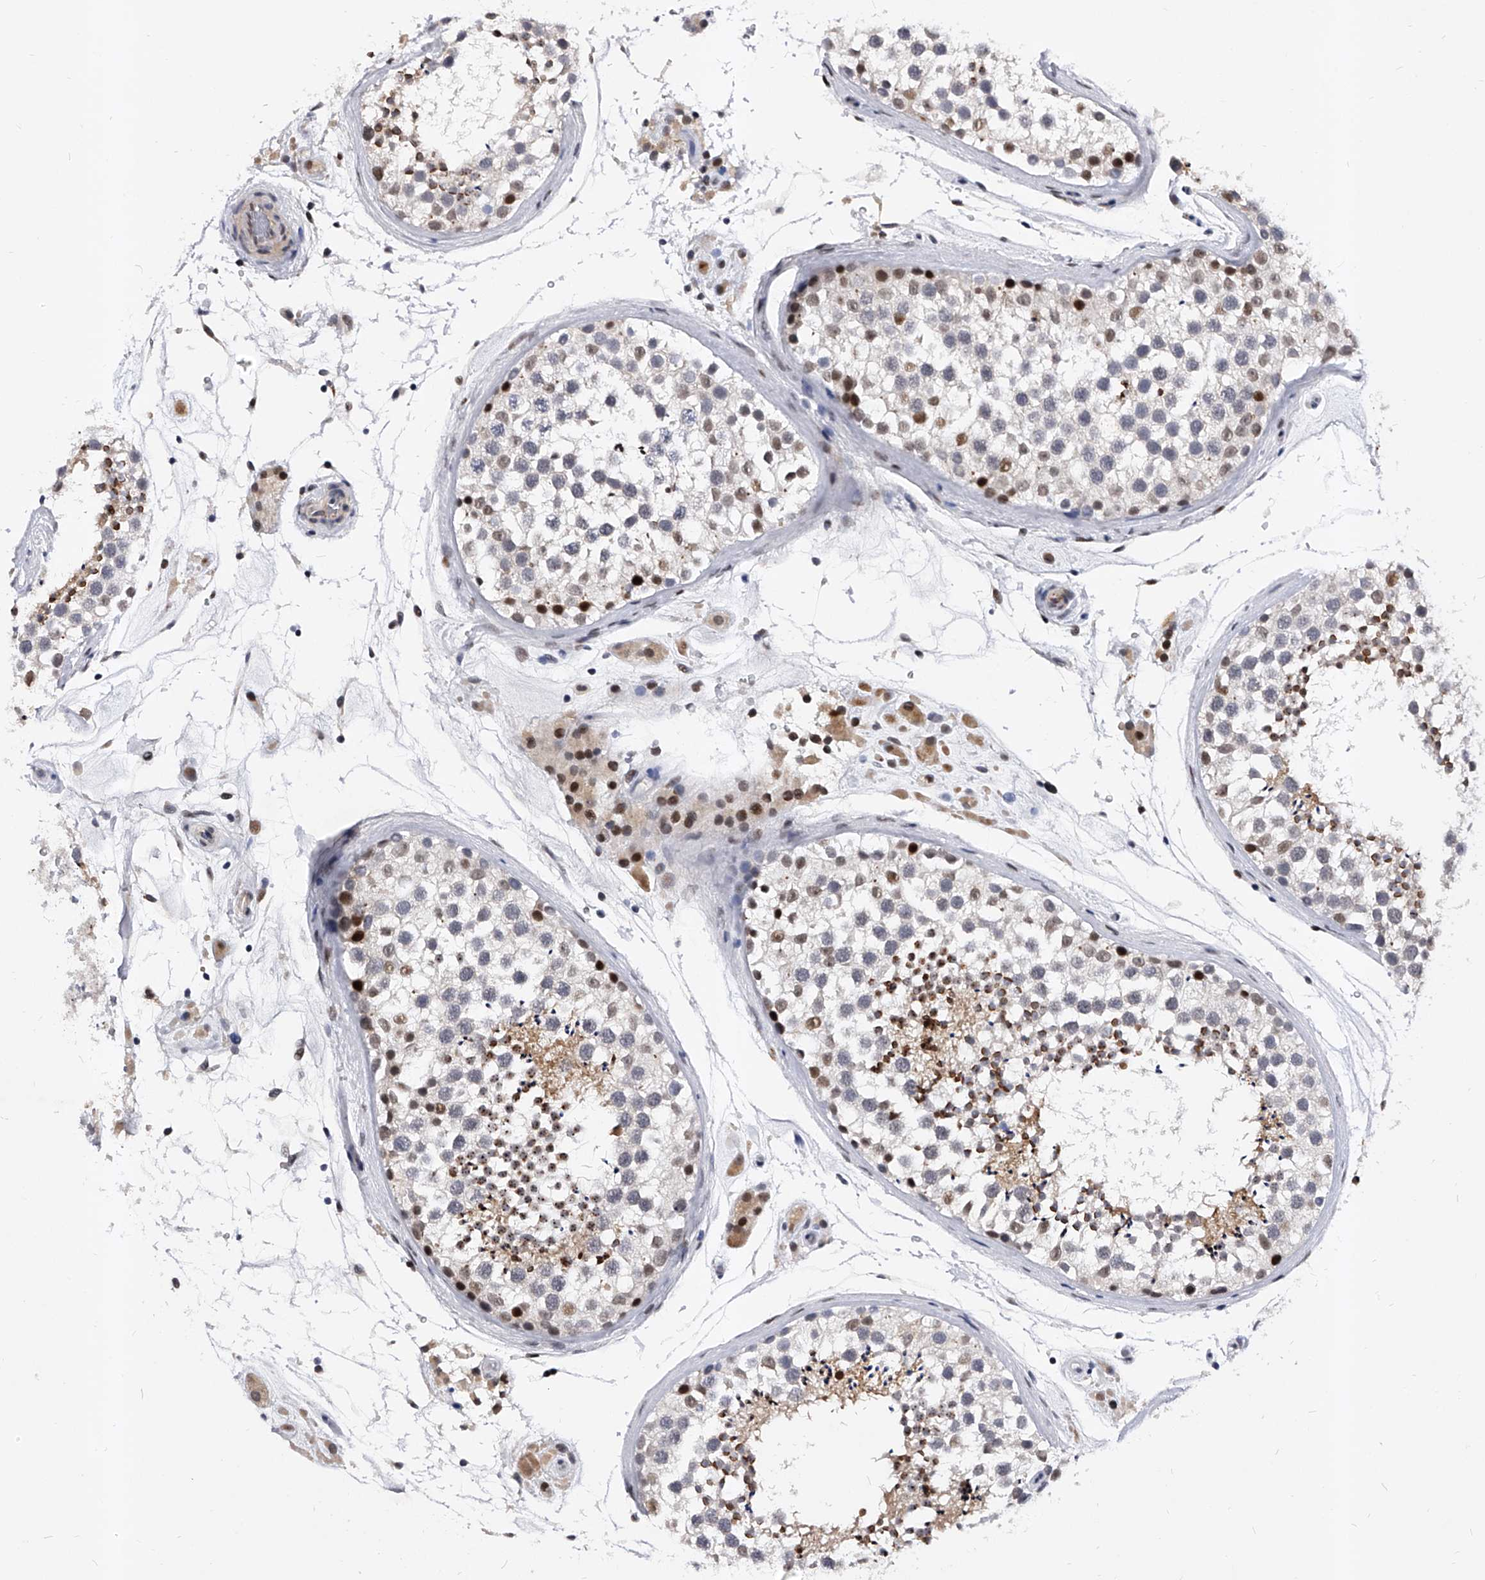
{"staining": {"intensity": "moderate", "quantity": "<25%", "location": "cytoplasmic/membranous,nuclear"}, "tissue": "testis", "cell_type": "Cells in seminiferous ducts", "image_type": "normal", "snomed": [{"axis": "morphology", "description": "Normal tissue, NOS"}, {"axis": "topography", "description": "Testis"}], "caption": "Brown immunohistochemical staining in normal human testis displays moderate cytoplasmic/membranous,nuclear staining in about <25% of cells in seminiferous ducts. (DAB (3,3'-diaminobenzidine) = brown stain, brightfield microscopy at high magnification).", "gene": "TESK2", "patient": {"sex": "male", "age": 46}}